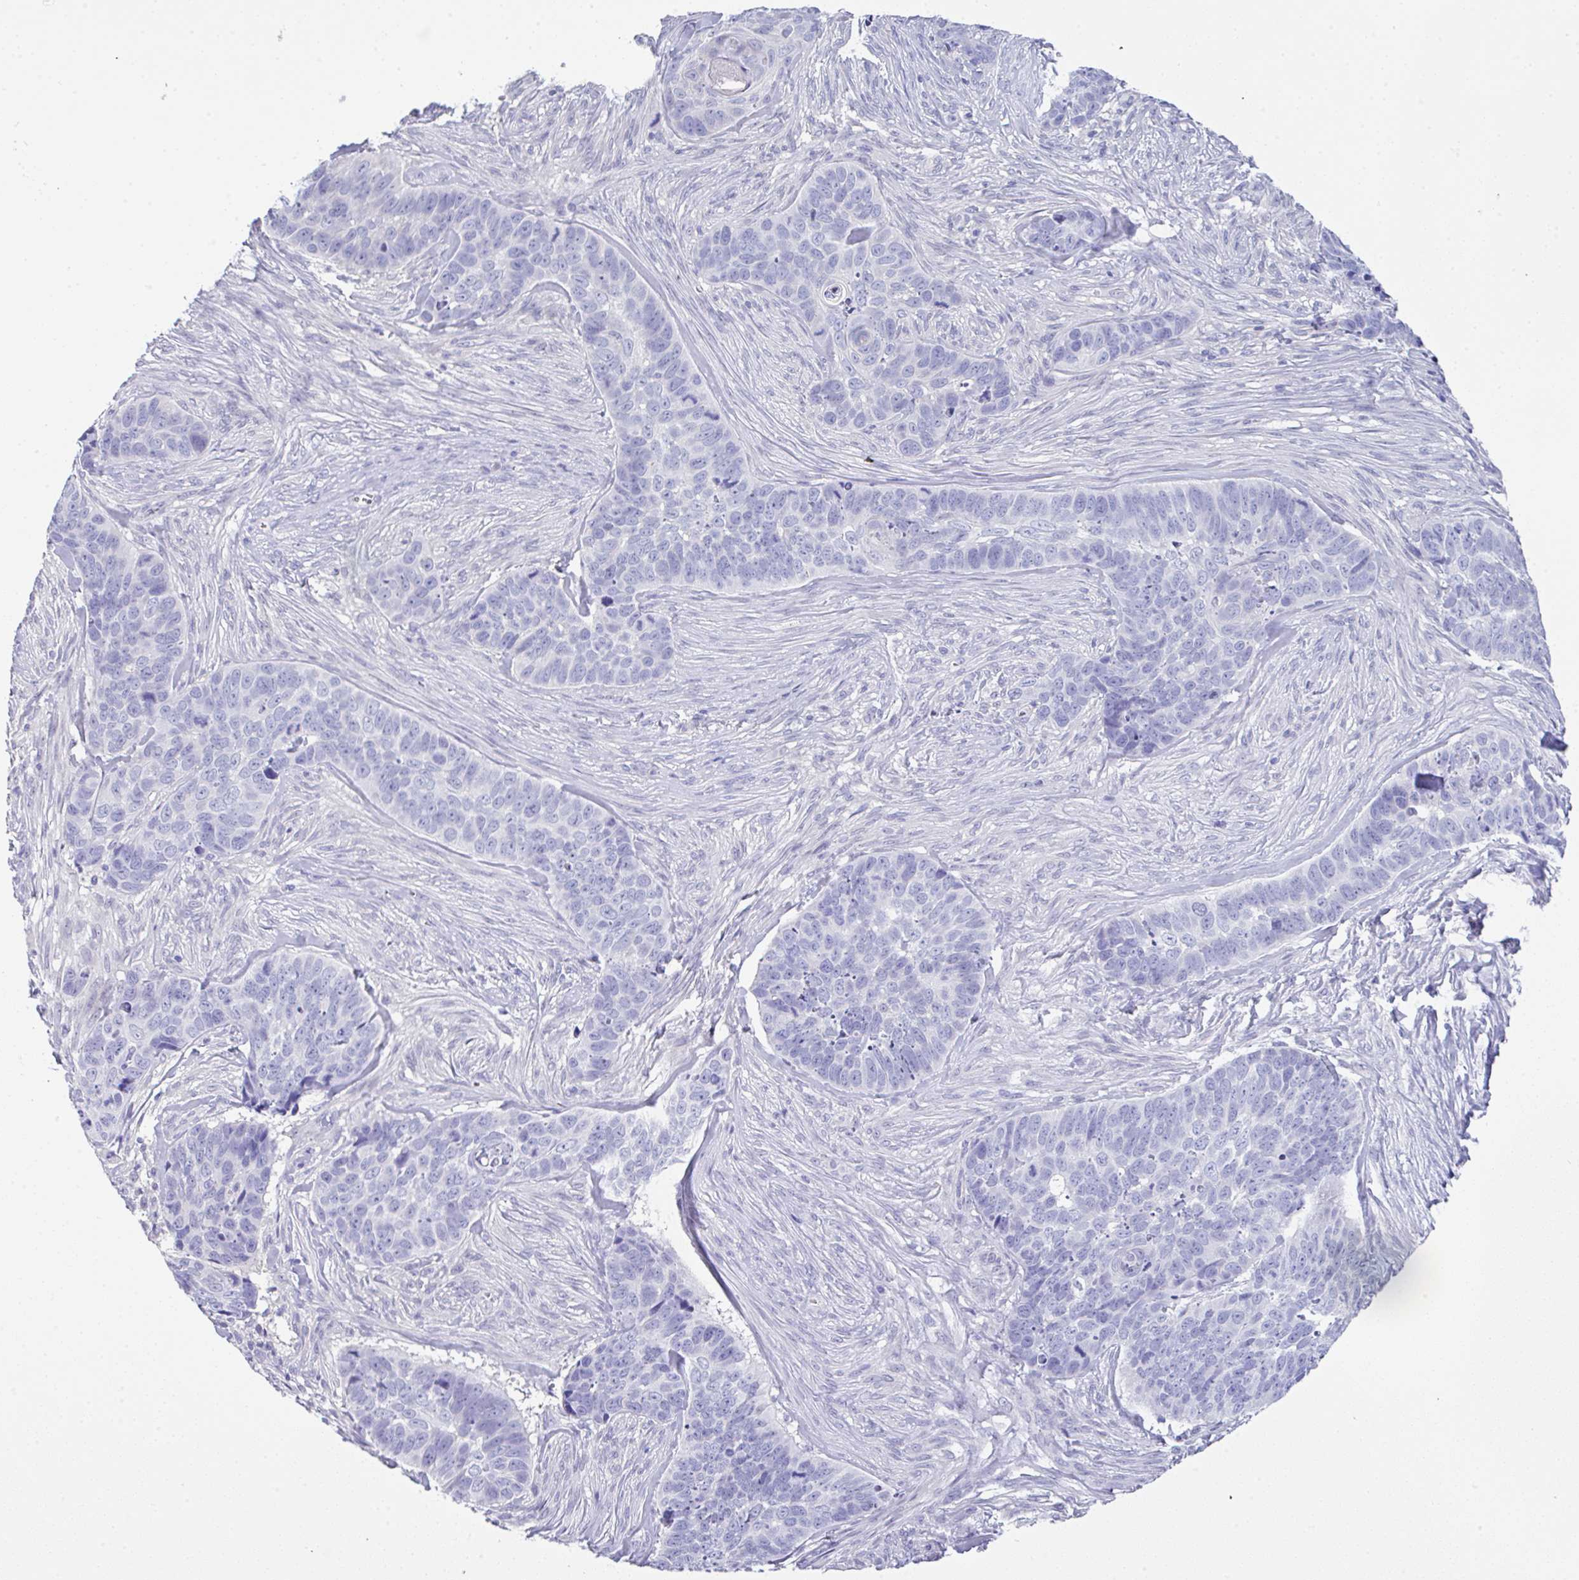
{"staining": {"intensity": "negative", "quantity": "none", "location": "none"}, "tissue": "skin cancer", "cell_type": "Tumor cells", "image_type": "cancer", "snomed": [{"axis": "morphology", "description": "Basal cell carcinoma"}, {"axis": "topography", "description": "Skin"}], "caption": "Immunohistochemistry of human skin cancer reveals no staining in tumor cells.", "gene": "SERPINE3", "patient": {"sex": "female", "age": 82}}